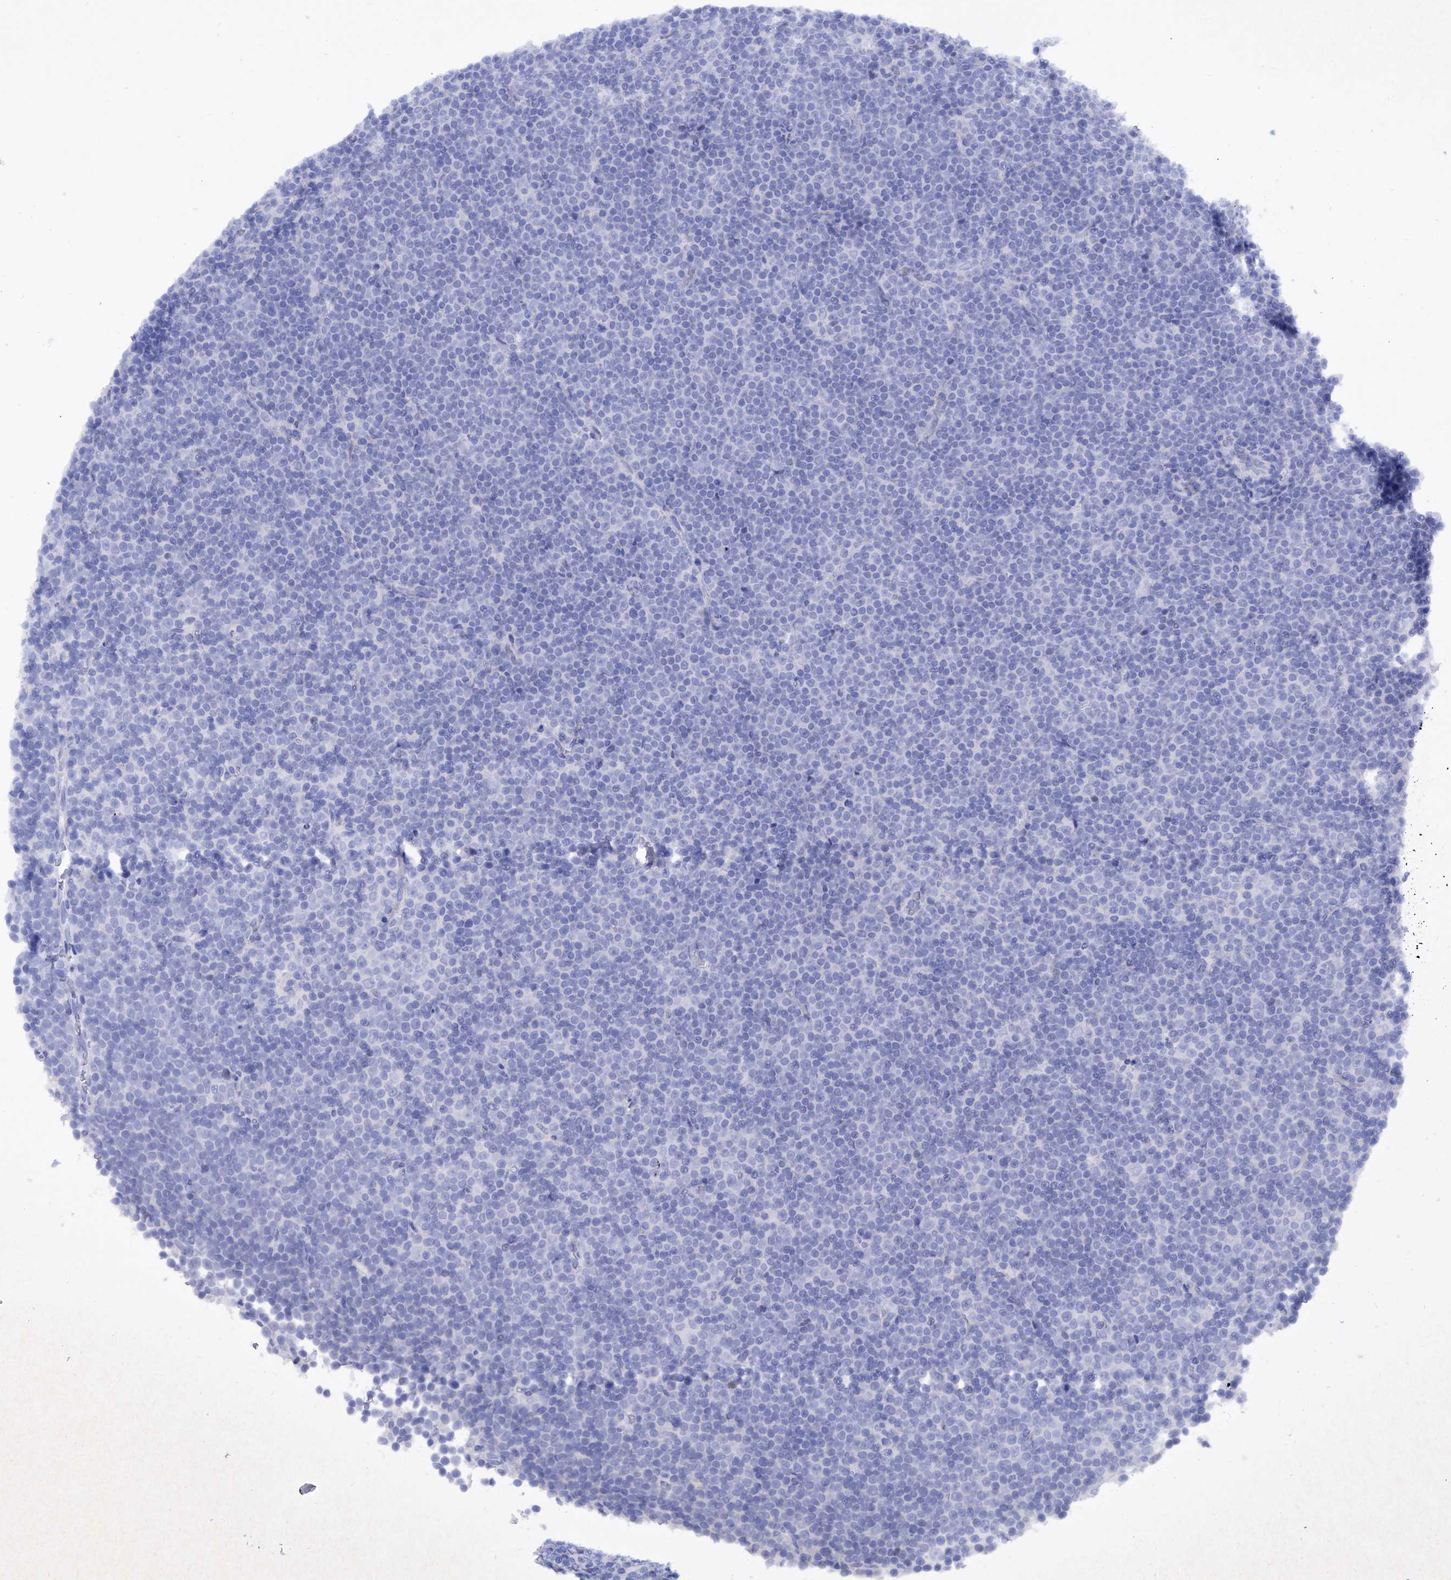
{"staining": {"intensity": "negative", "quantity": "none", "location": "none"}, "tissue": "lymphoma", "cell_type": "Tumor cells", "image_type": "cancer", "snomed": [{"axis": "morphology", "description": "Malignant lymphoma, non-Hodgkin's type, Low grade"}, {"axis": "topography", "description": "Lymph node"}], "caption": "Micrograph shows no protein expression in tumor cells of low-grade malignant lymphoma, non-Hodgkin's type tissue.", "gene": "BARX2", "patient": {"sex": "female", "age": 67}}